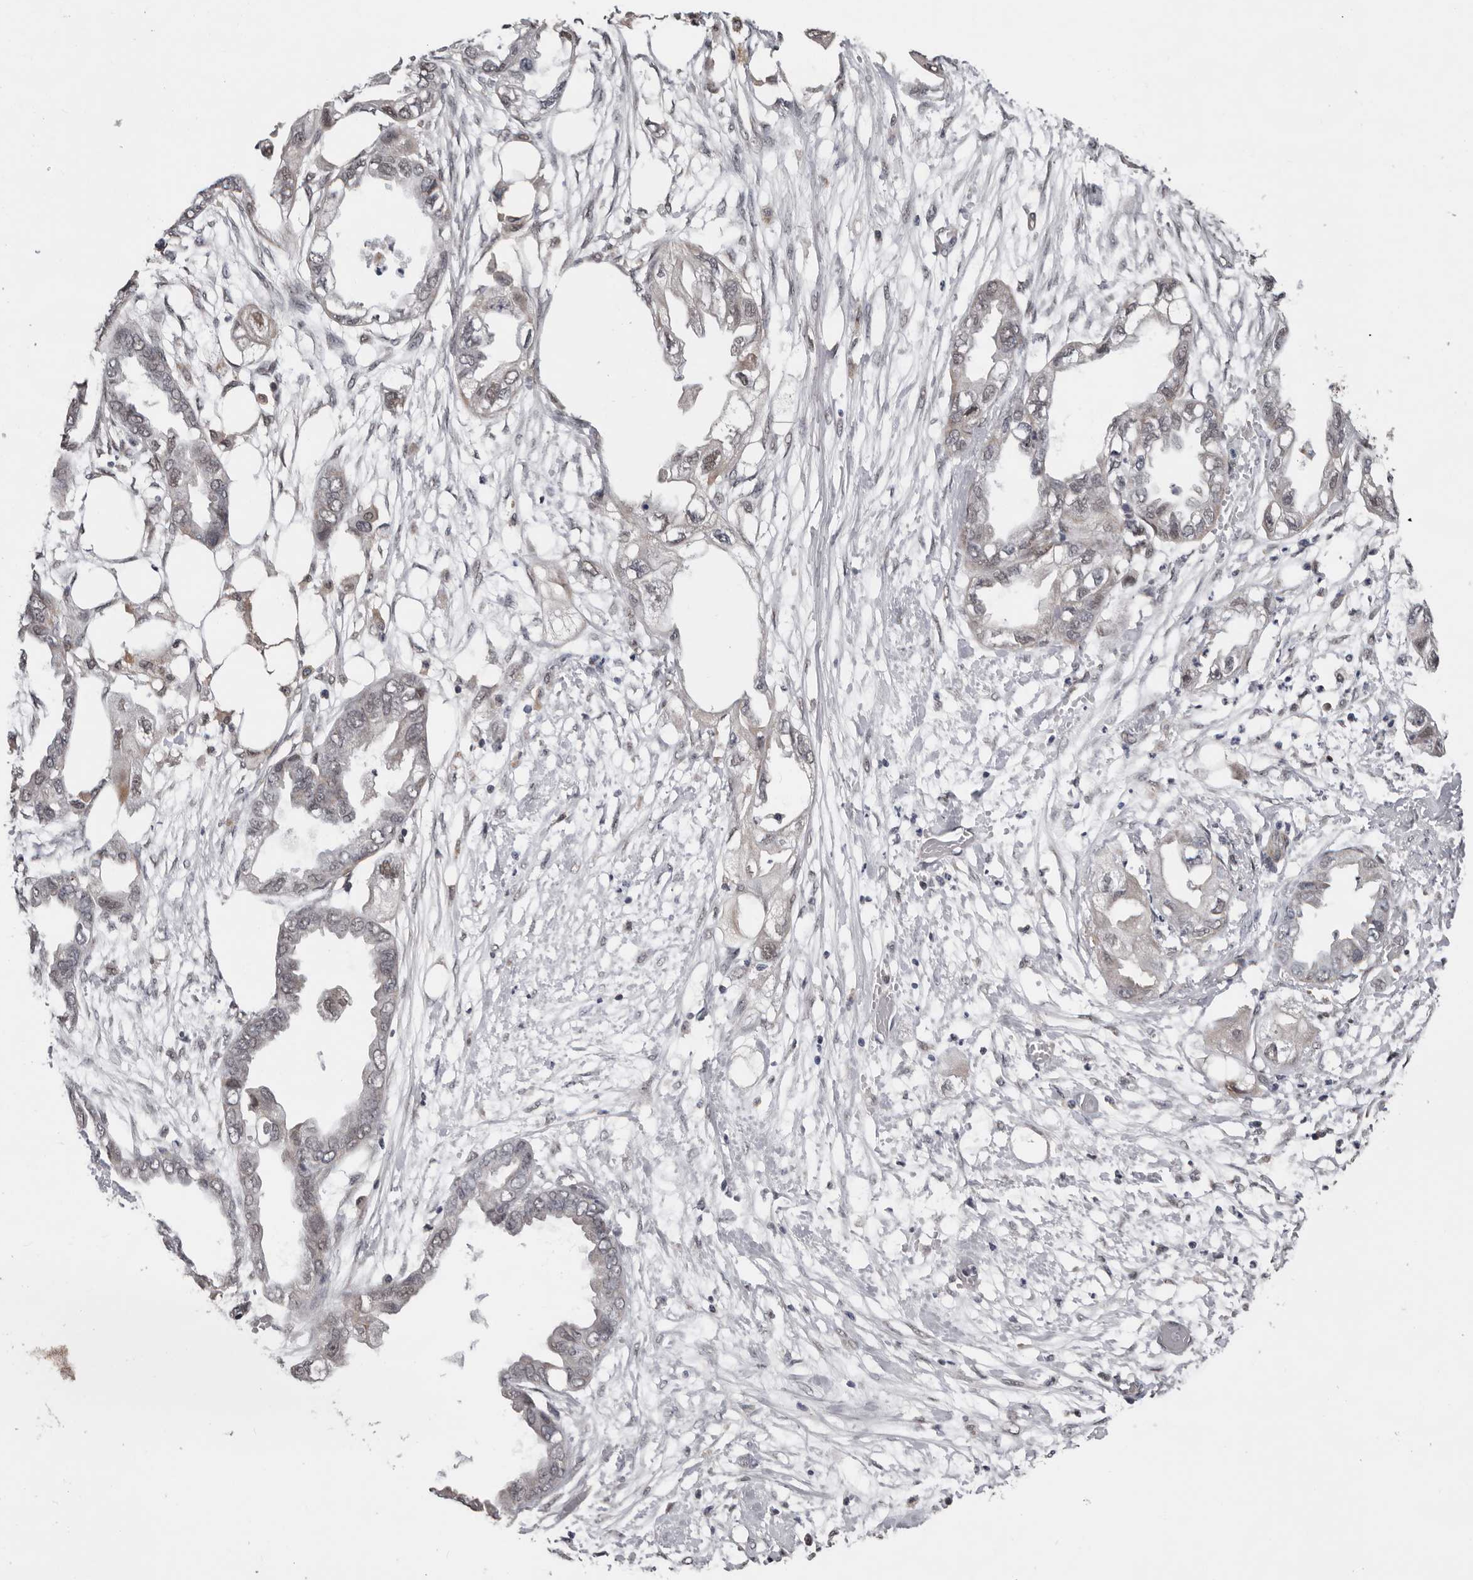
{"staining": {"intensity": "weak", "quantity": "<25%", "location": "nuclear"}, "tissue": "endometrial cancer", "cell_type": "Tumor cells", "image_type": "cancer", "snomed": [{"axis": "morphology", "description": "Adenocarcinoma, NOS"}, {"axis": "morphology", "description": "Adenocarcinoma, metastatic, NOS"}, {"axis": "topography", "description": "Adipose tissue"}, {"axis": "topography", "description": "Endometrium"}], "caption": "The photomicrograph demonstrates no staining of tumor cells in endometrial cancer (adenocarcinoma). Nuclei are stained in blue.", "gene": "MOGAT2", "patient": {"sex": "female", "age": 67}}